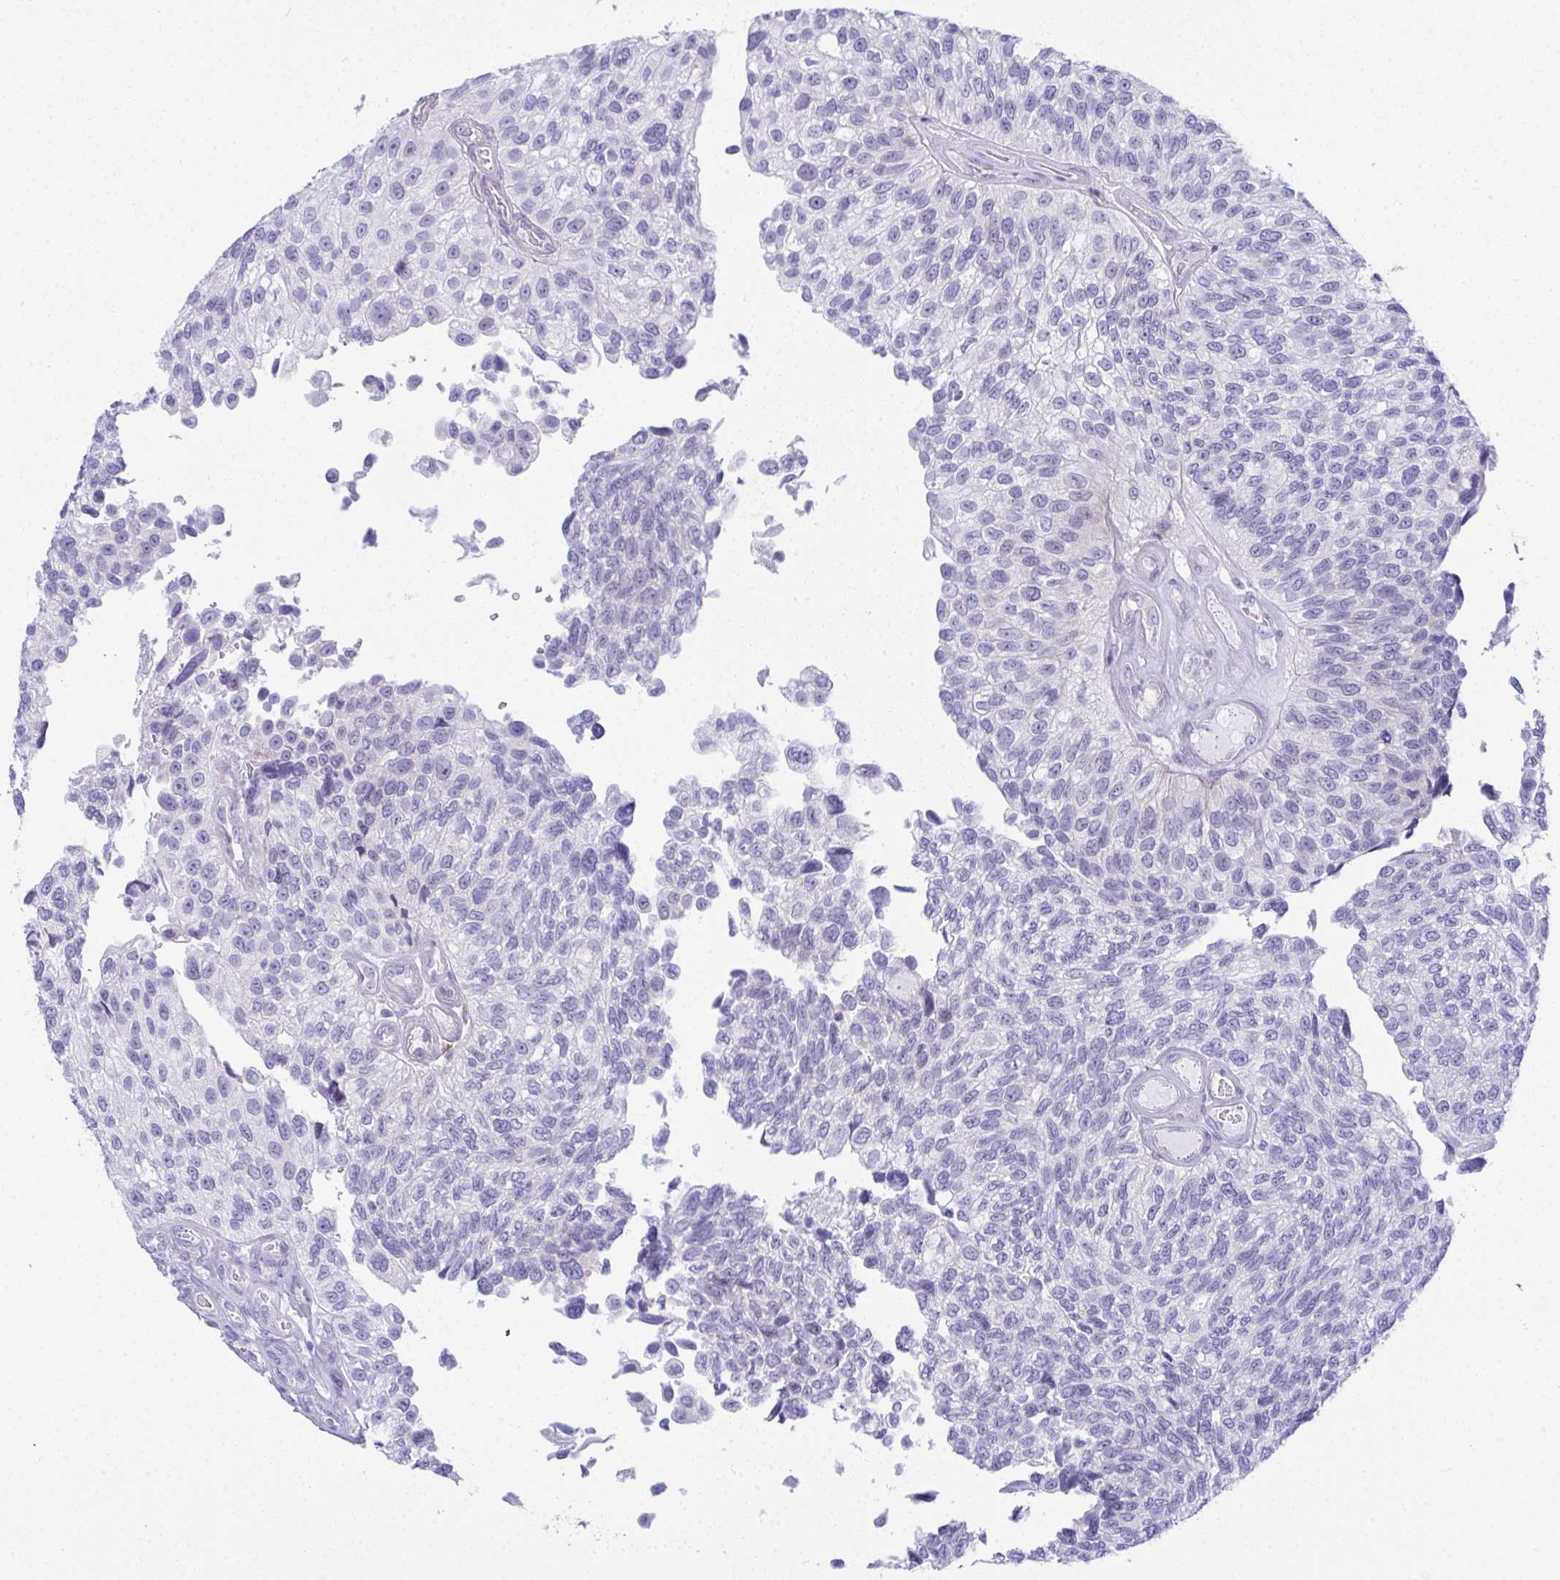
{"staining": {"intensity": "negative", "quantity": "none", "location": "none"}, "tissue": "urothelial cancer", "cell_type": "Tumor cells", "image_type": "cancer", "snomed": [{"axis": "morphology", "description": "Urothelial carcinoma, NOS"}, {"axis": "topography", "description": "Urinary bladder"}], "caption": "Immunohistochemistry (IHC) of transitional cell carcinoma shows no staining in tumor cells.", "gene": "PUS7L", "patient": {"sex": "male", "age": 87}}